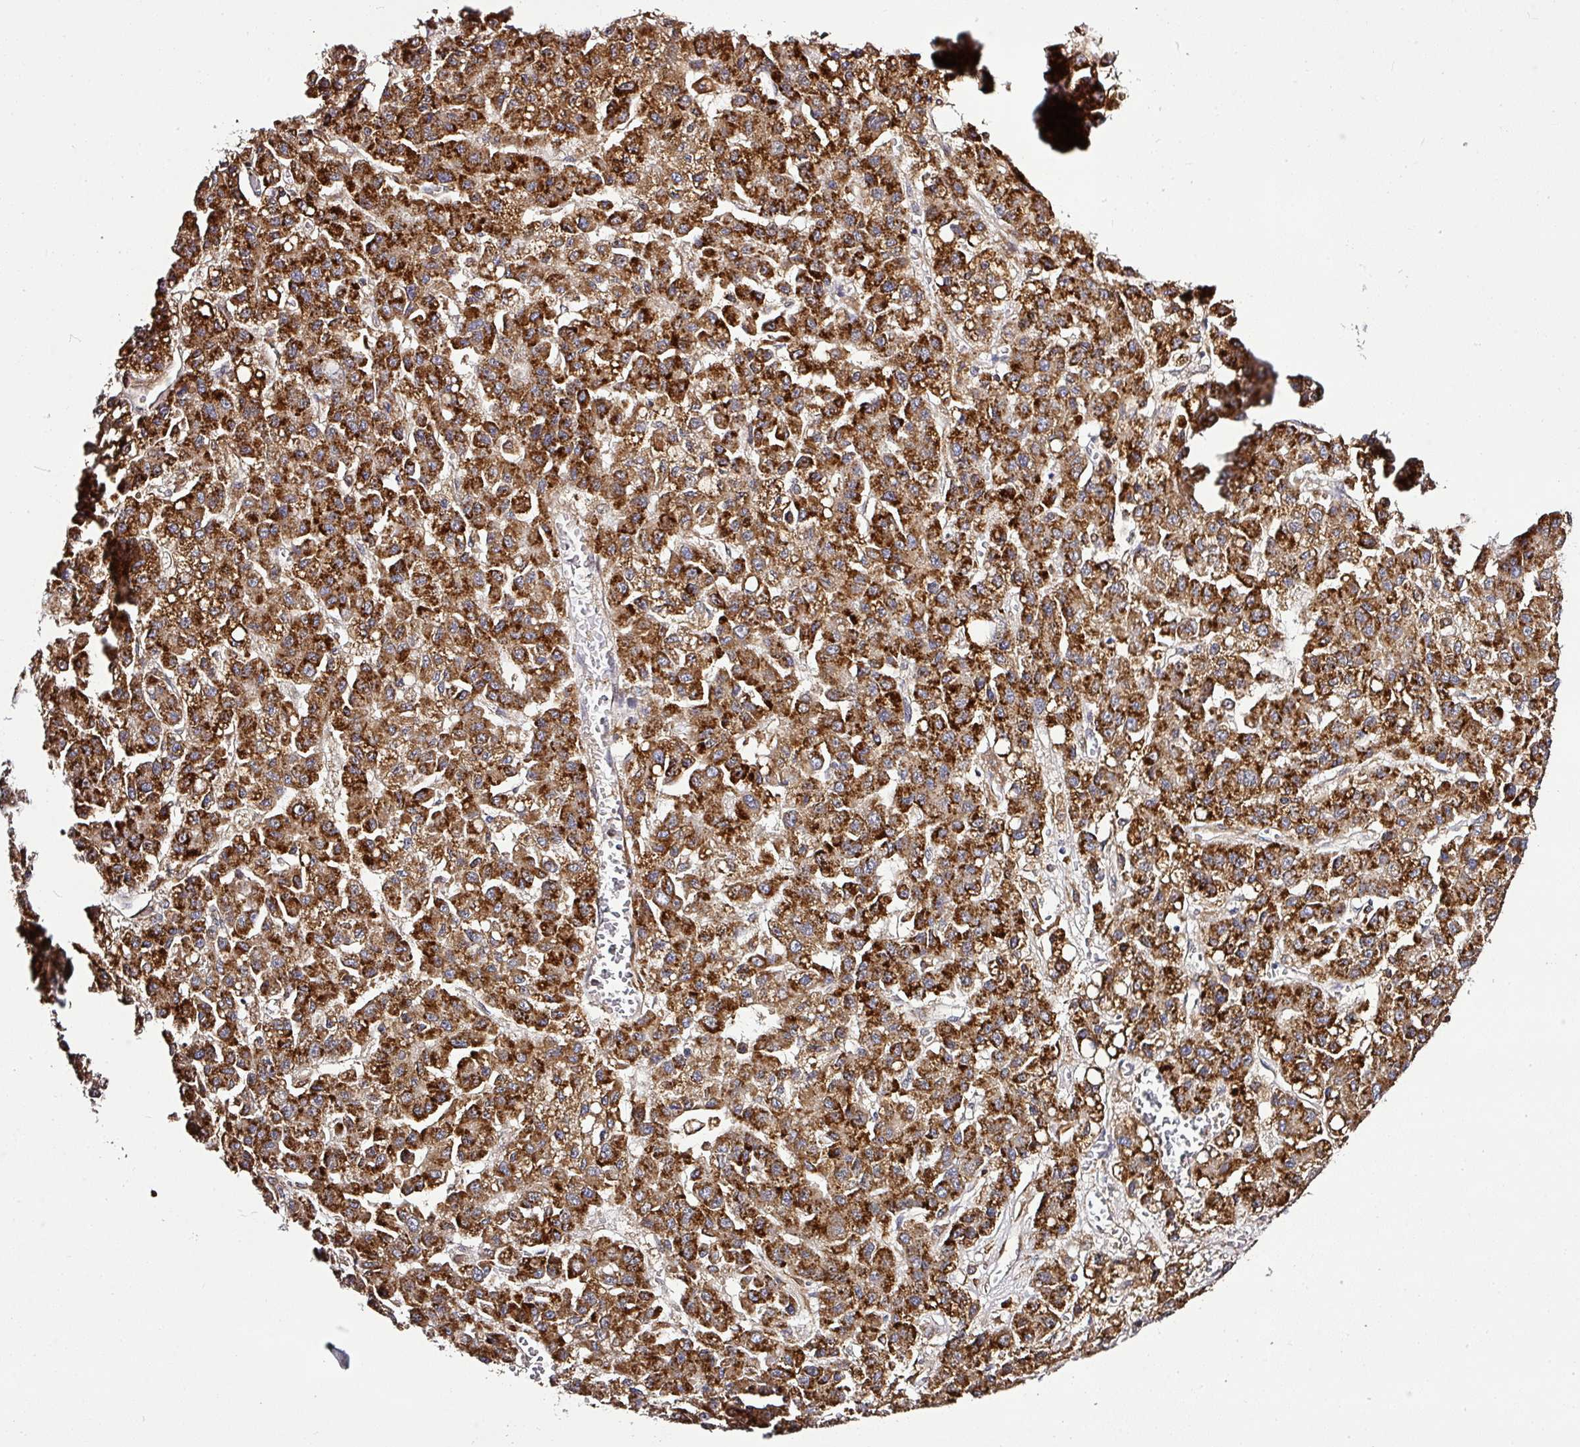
{"staining": {"intensity": "strong", "quantity": ">75%", "location": "cytoplasmic/membranous"}, "tissue": "liver cancer", "cell_type": "Tumor cells", "image_type": "cancer", "snomed": [{"axis": "morphology", "description": "Carcinoma, Hepatocellular, NOS"}, {"axis": "topography", "description": "Liver"}], "caption": "IHC micrograph of liver cancer (hepatocellular carcinoma) stained for a protein (brown), which displays high levels of strong cytoplasmic/membranous positivity in about >75% of tumor cells.", "gene": "FAM153A", "patient": {"sex": "male", "age": 70}}